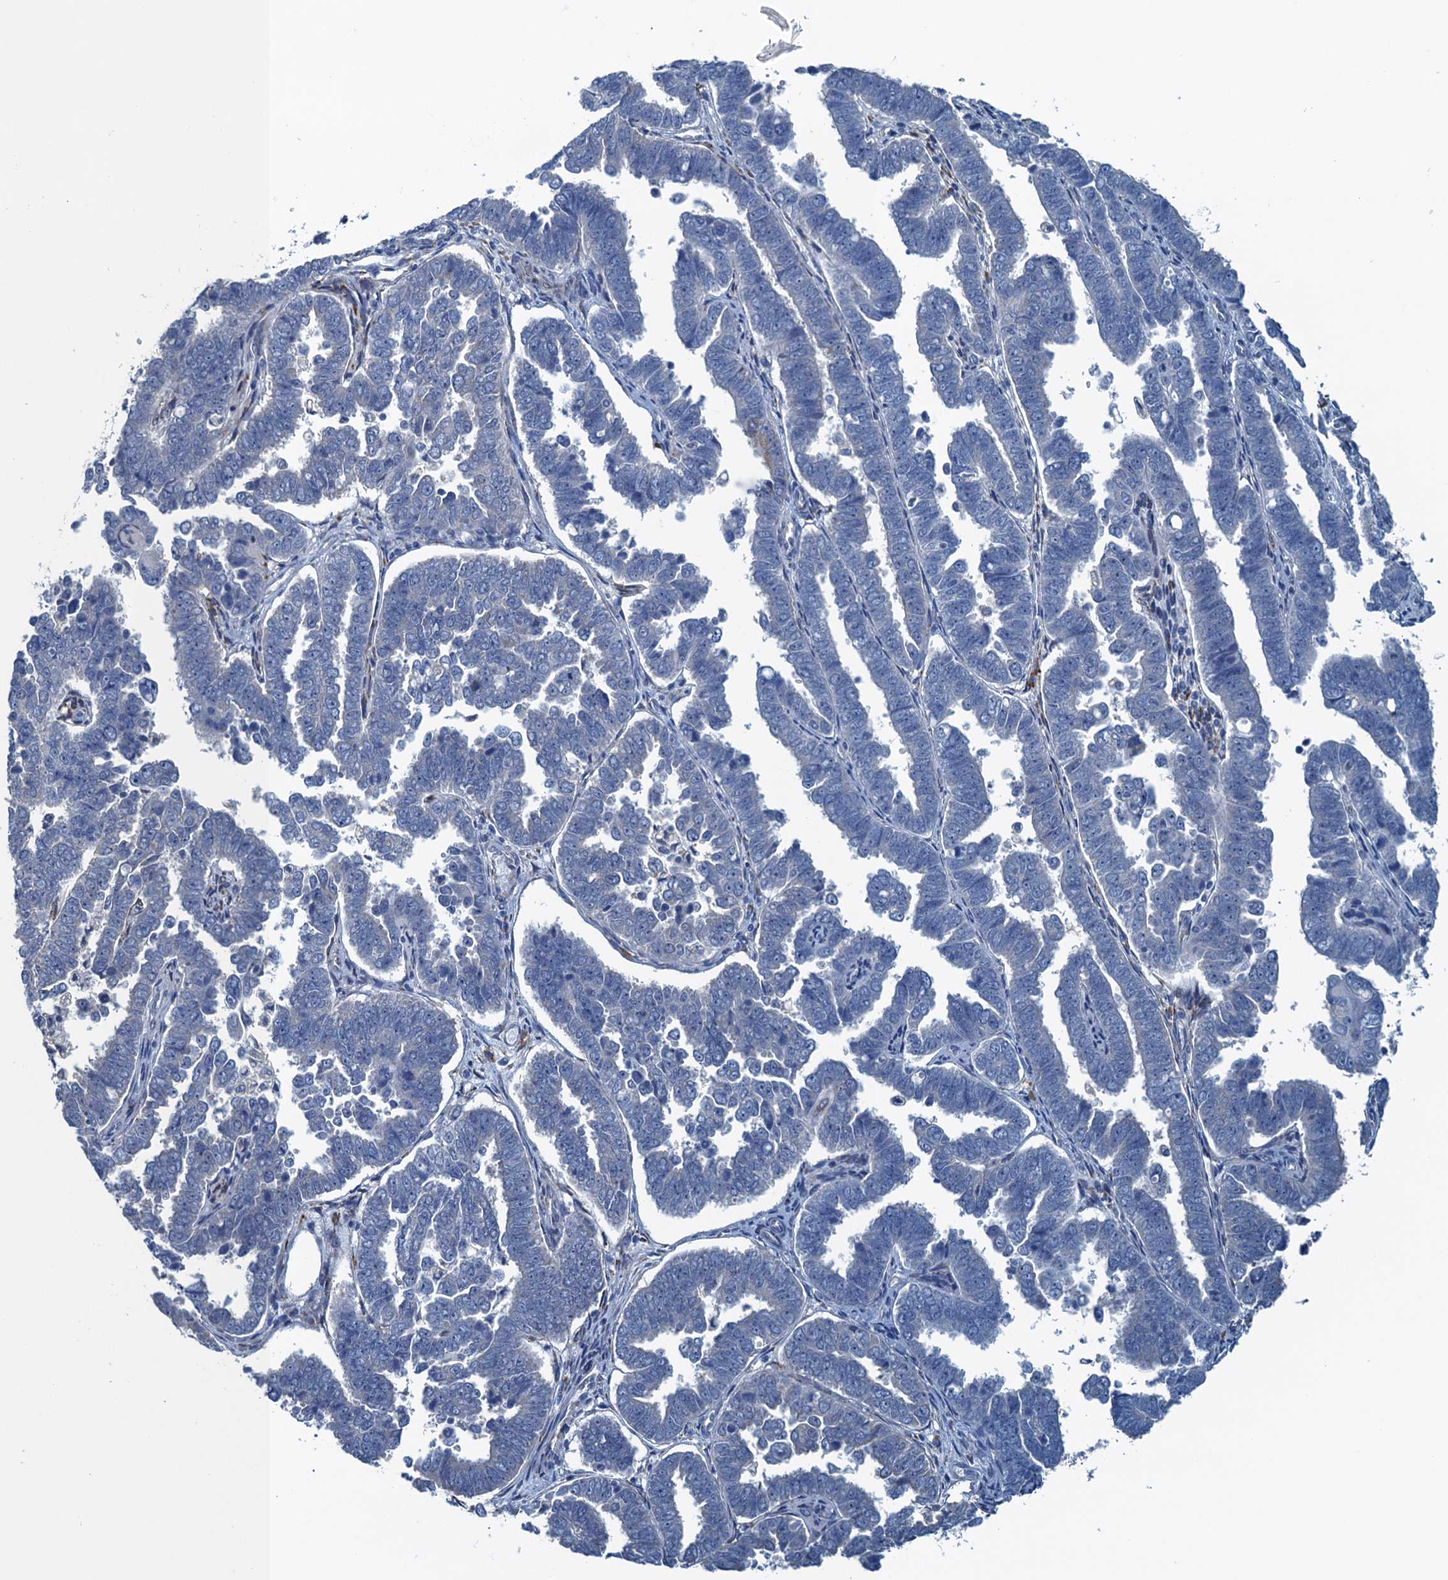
{"staining": {"intensity": "negative", "quantity": "none", "location": "none"}, "tissue": "endometrial cancer", "cell_type": "Tumor cells", "image_type": "cancer", "snomed": [{"axis": "morphology", "description": "Adenocarcinoma, NOS"}, {"axis": "topography", "description": "Endometrium"}], "caption": "Immunohistochemical staining of adenocarcinoma (endometrial) reveals no significant positivity in tumor cells.", "gene": "CBLIF", "patient": {"sex": "female", "age": 75}}